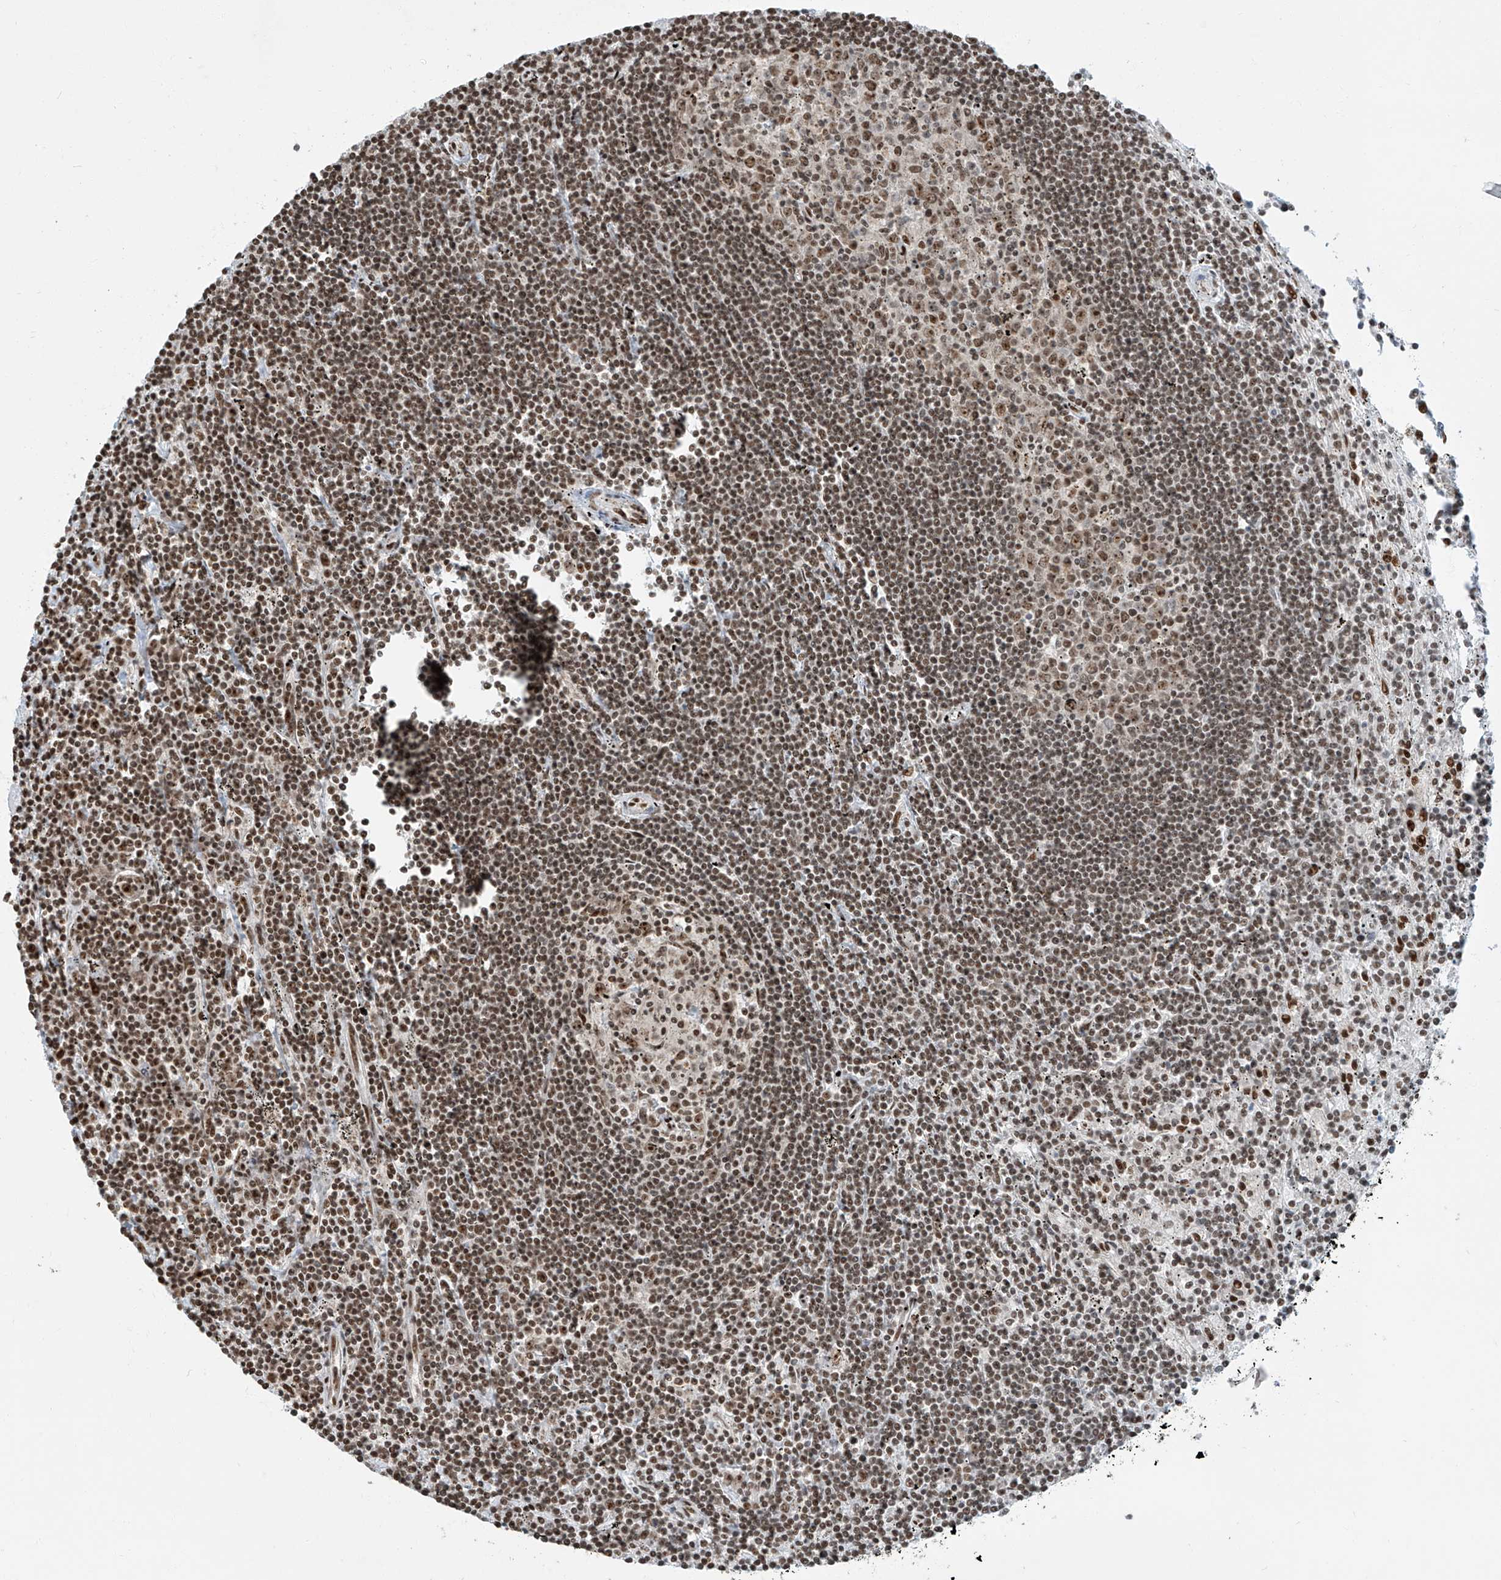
{"staining": {"intensity": "moderate", "quantity": ">75%", "location": "nuclear"}, "tissue": "lymphoma", "cell_type": "Tumor cells", "image_type": "cancer", "snomed": [{"axis": "morphology", "description": "Malignant lymphoma, non-Hodgkin's type, Low grade"}, {"axis": "topography", "description": "Spleen"}], "caption": "Moderate nuclear positivity is present in approximately >75% of tumor cells in lymphoma. Using DAB (brown) and hematoxylin (blue) stains, captured at high magnification using brightfield microscopy.", "gene": "FAM193B", "patient": {"sex": "male", "age": 76}}